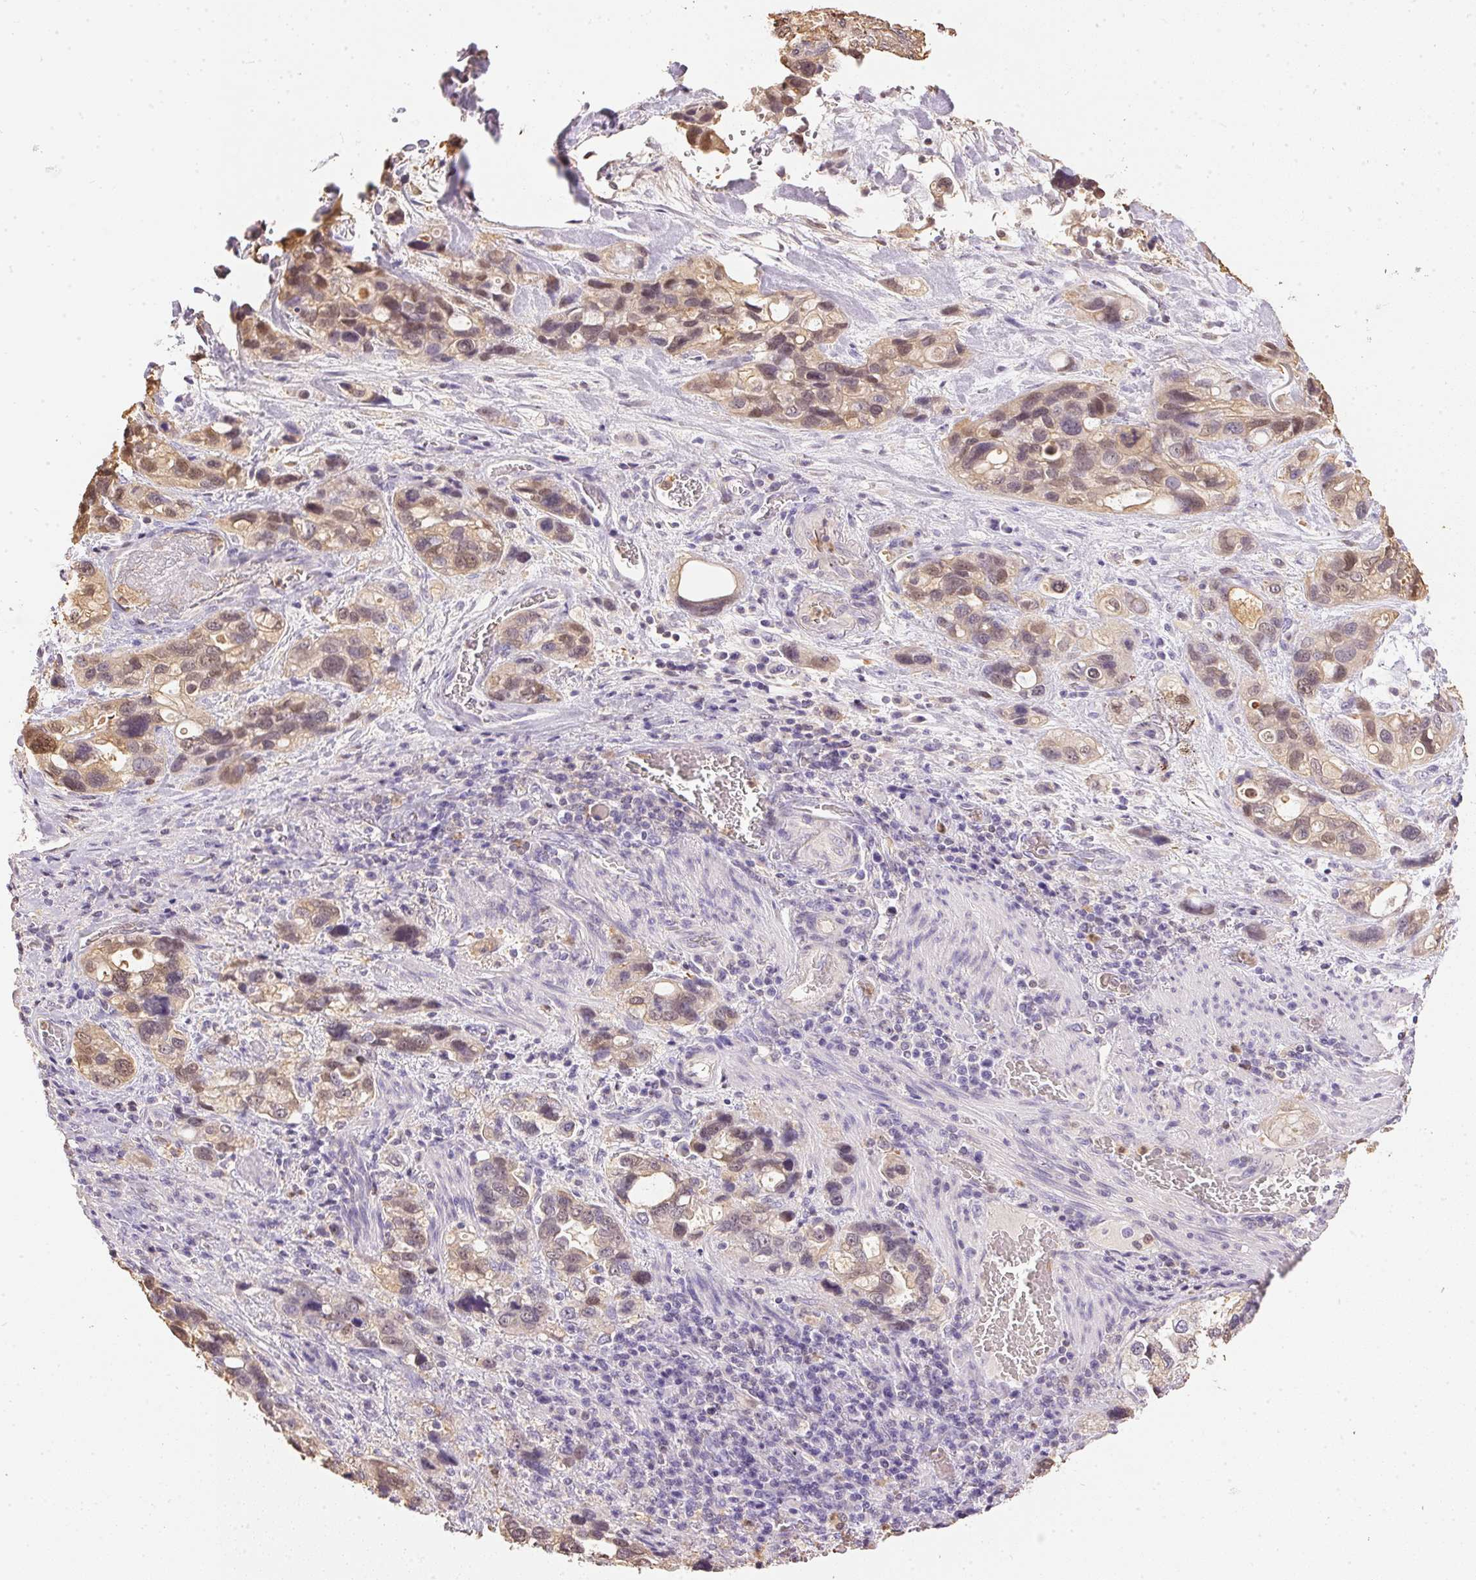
{"staining": {"intensity": "weak", "quantity": "25%-75%", "location": "cytoplasmic/membranous,nuclear"}, "tissue": "stomach cancer", "cell_type": "Tumor cells", "image_type": "cancer", "snomed": [{"axis": "morphology", "description": "Adenocarcinoma, NOS"}, {"axis": "topography", "description": "Stomach, upper"}], "caption": "Adenocarcinoma (stomach) stained with DAB (3,3'-diaminobenzidine) IHC shows low levels of weak cytoplasmic/membranous and nuclear staining in about 25%-75% of tumor cells.", "gene": "S100A3", "patient": {"sex": "female", "age": 81}}